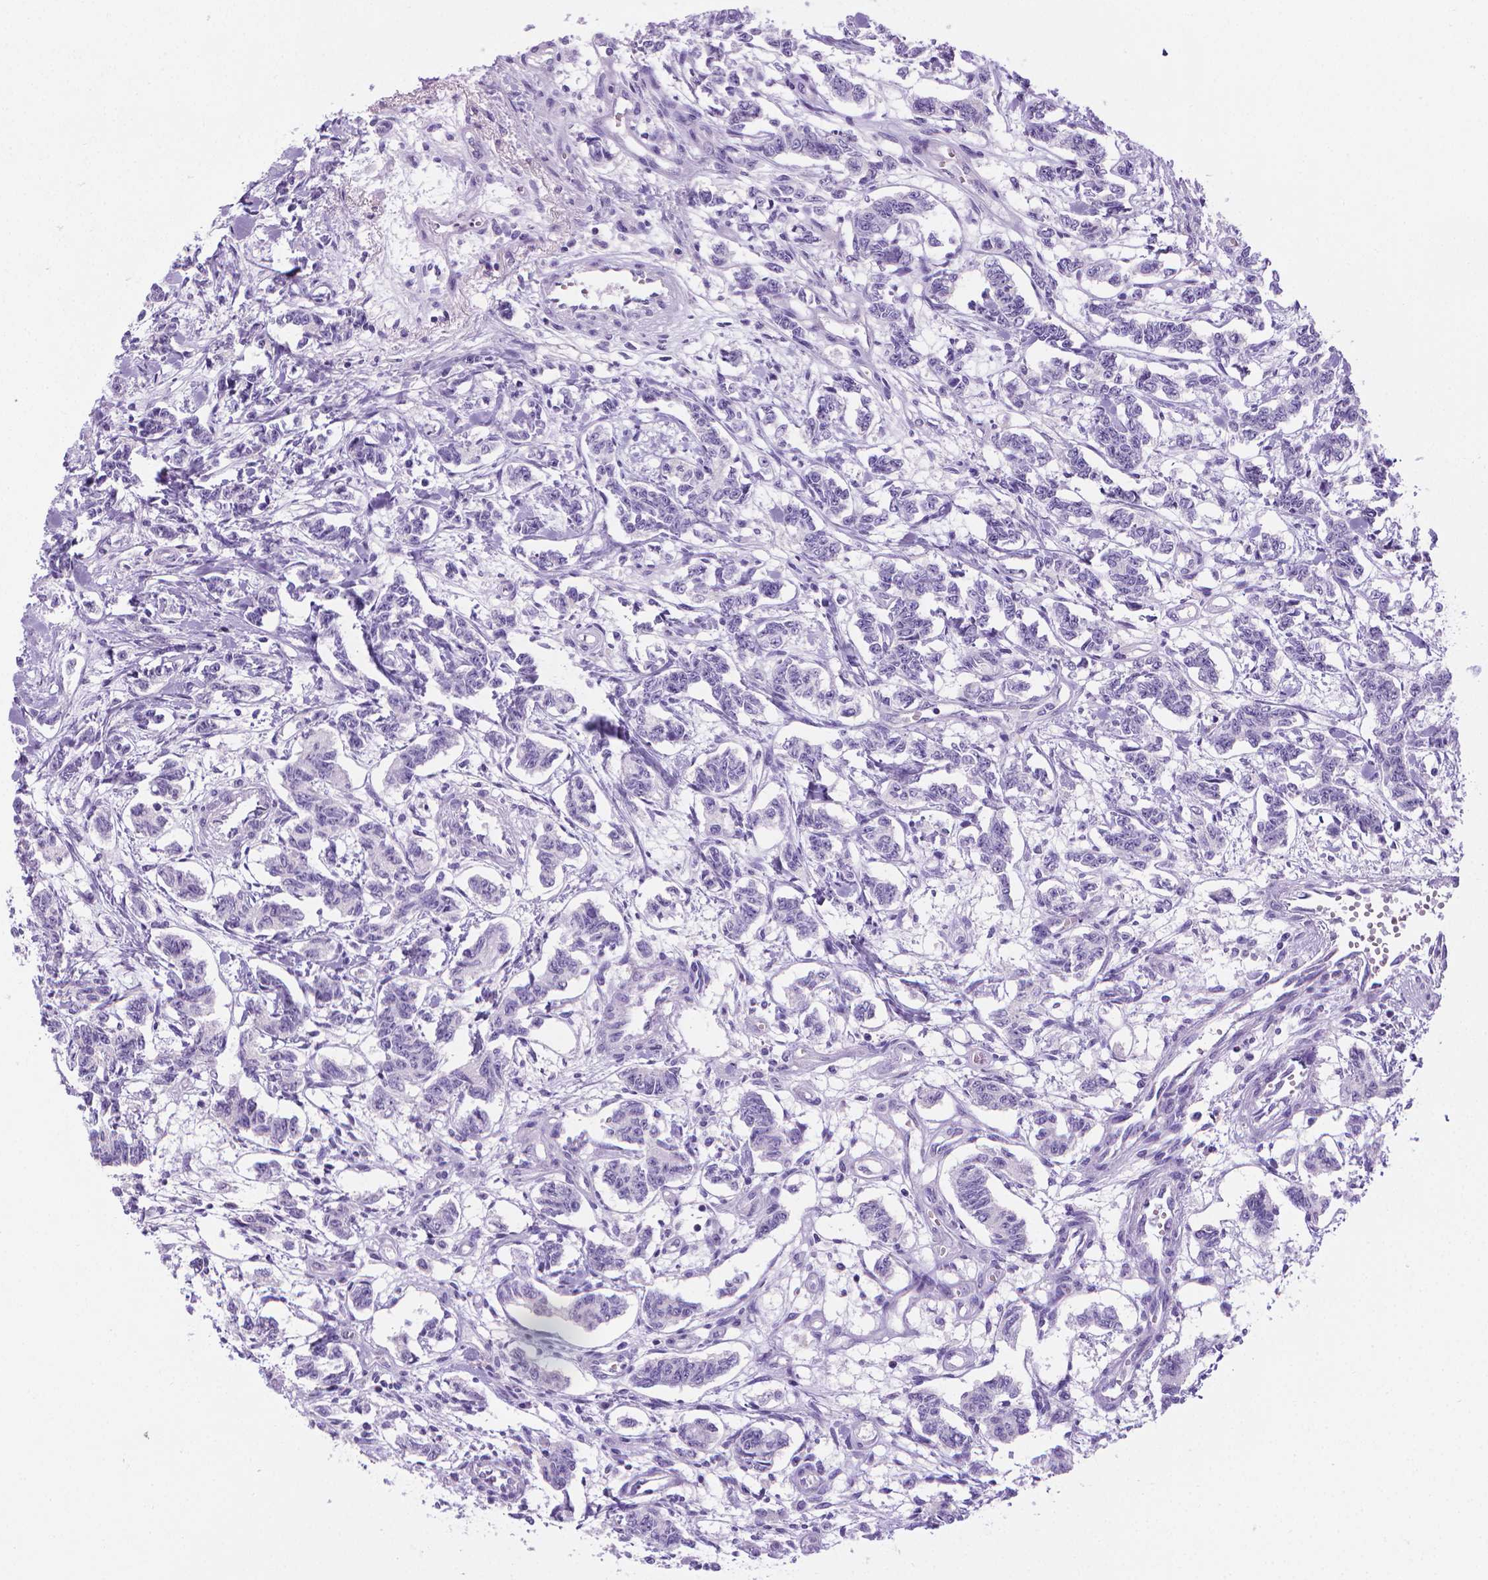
{"staining": {"intensity": "negative", "quantity": "none", "location": "none"}, "tissue": "carcinoid", "cell_type": "Tumor cells", "image_type": "cancer", "snomed": [{"axis": "morphology", "description": "Carcinoid, malignant, NOS"}, {"axis": "topography", "description": "Kidney"}], "caption": "Human carcinoid stained for a protein using IHC displays no expression in tumor cells.", "gene": "SPAG6", "patient": {"sex": "female", "age": 41}}